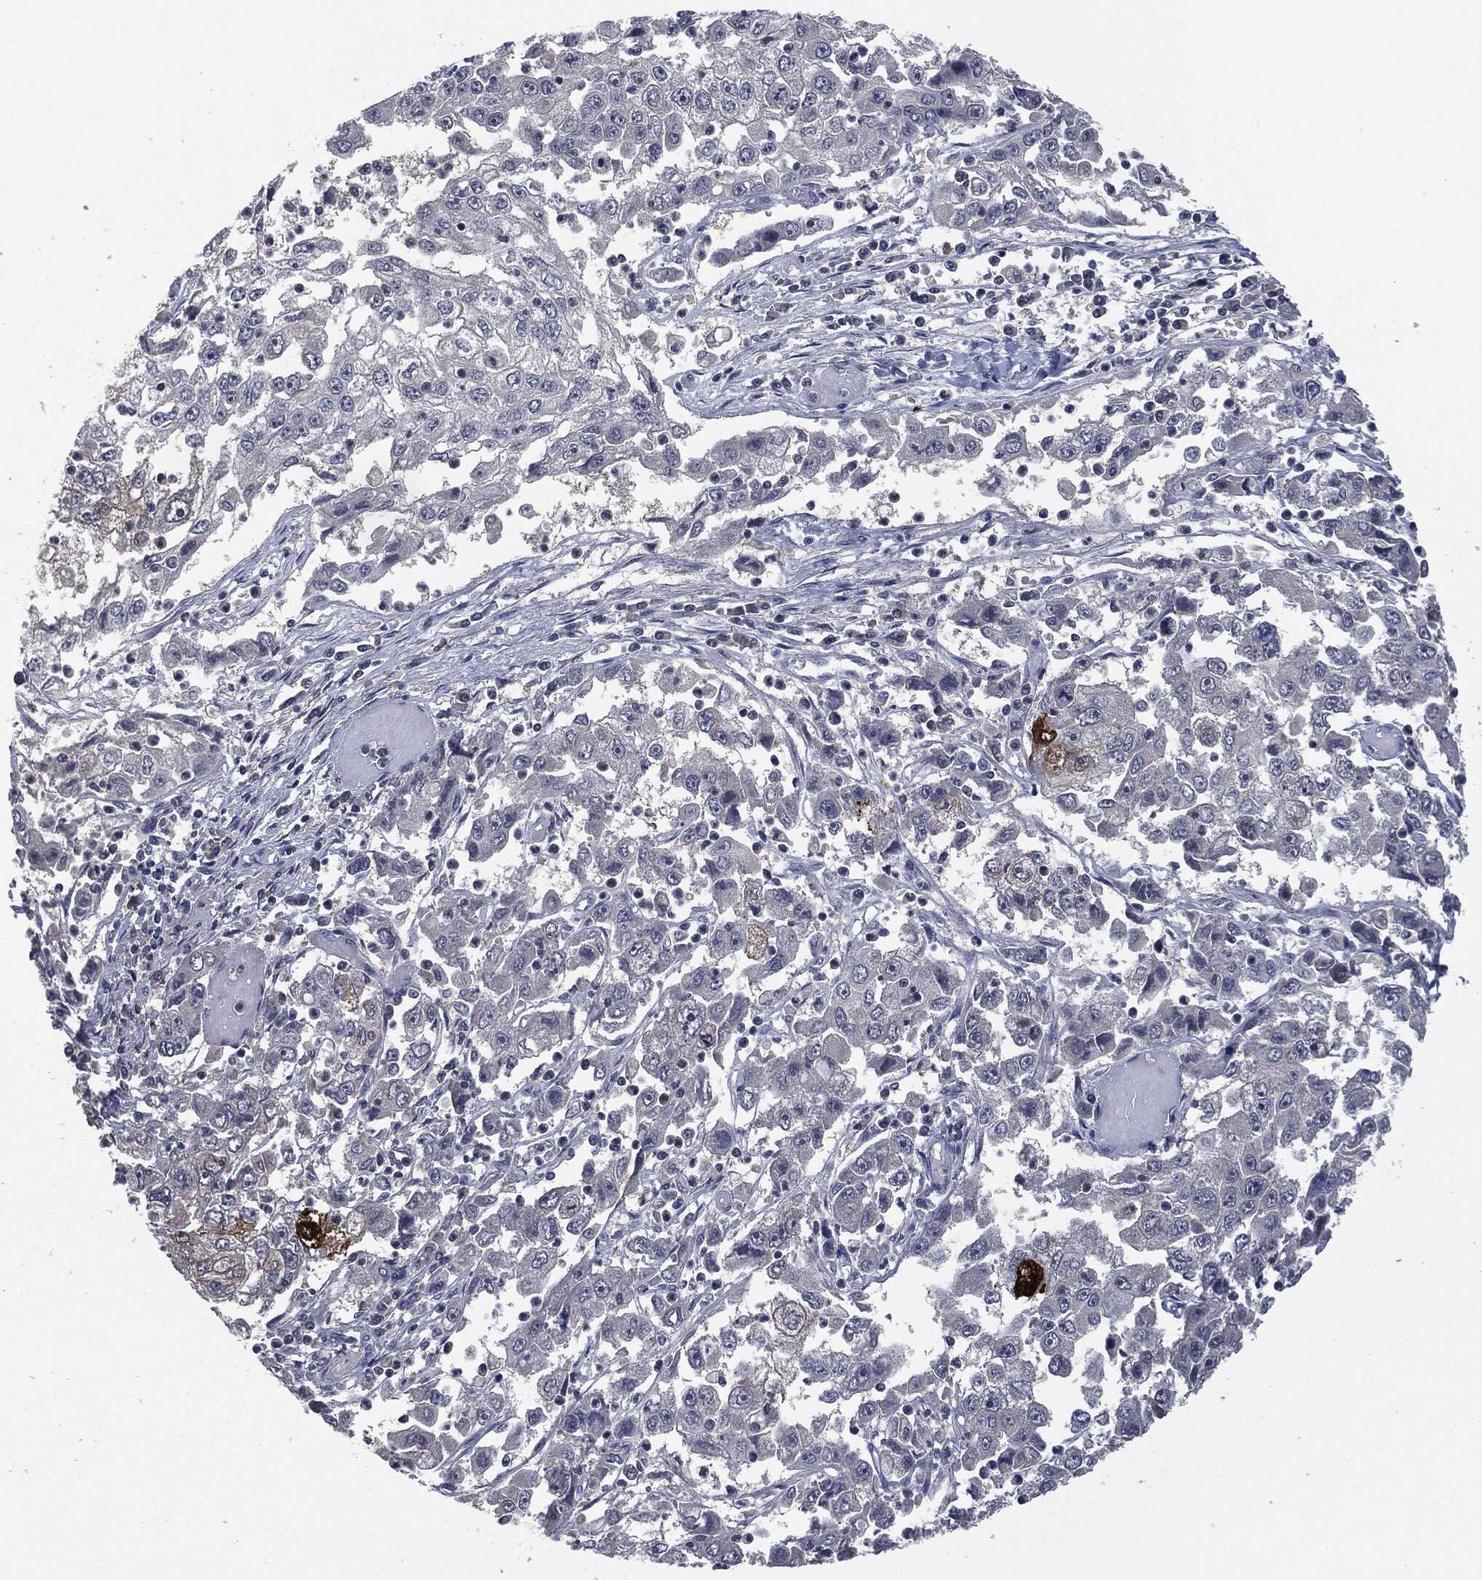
{"staining": {"intensity": "negative", "quantity": "none", "location": "none"}, "tissue": "cervical cancer", "cell_type": "Tumor cells", "image_type": "cancer", "snomed": [{"axis": "morphology", "description": "Squamous cell carcinoma, NOS"}, {"axis": "topography", "description": "Cervix"}], "caption": "This photomicrograph is of cervical cancer stained with IHC to label a protein in brown with the nuclei are counter-stained blue. There is no expression in tumor cells.", "gene": "IL1RN", "patient": {"sex": "female", "age": 36}}